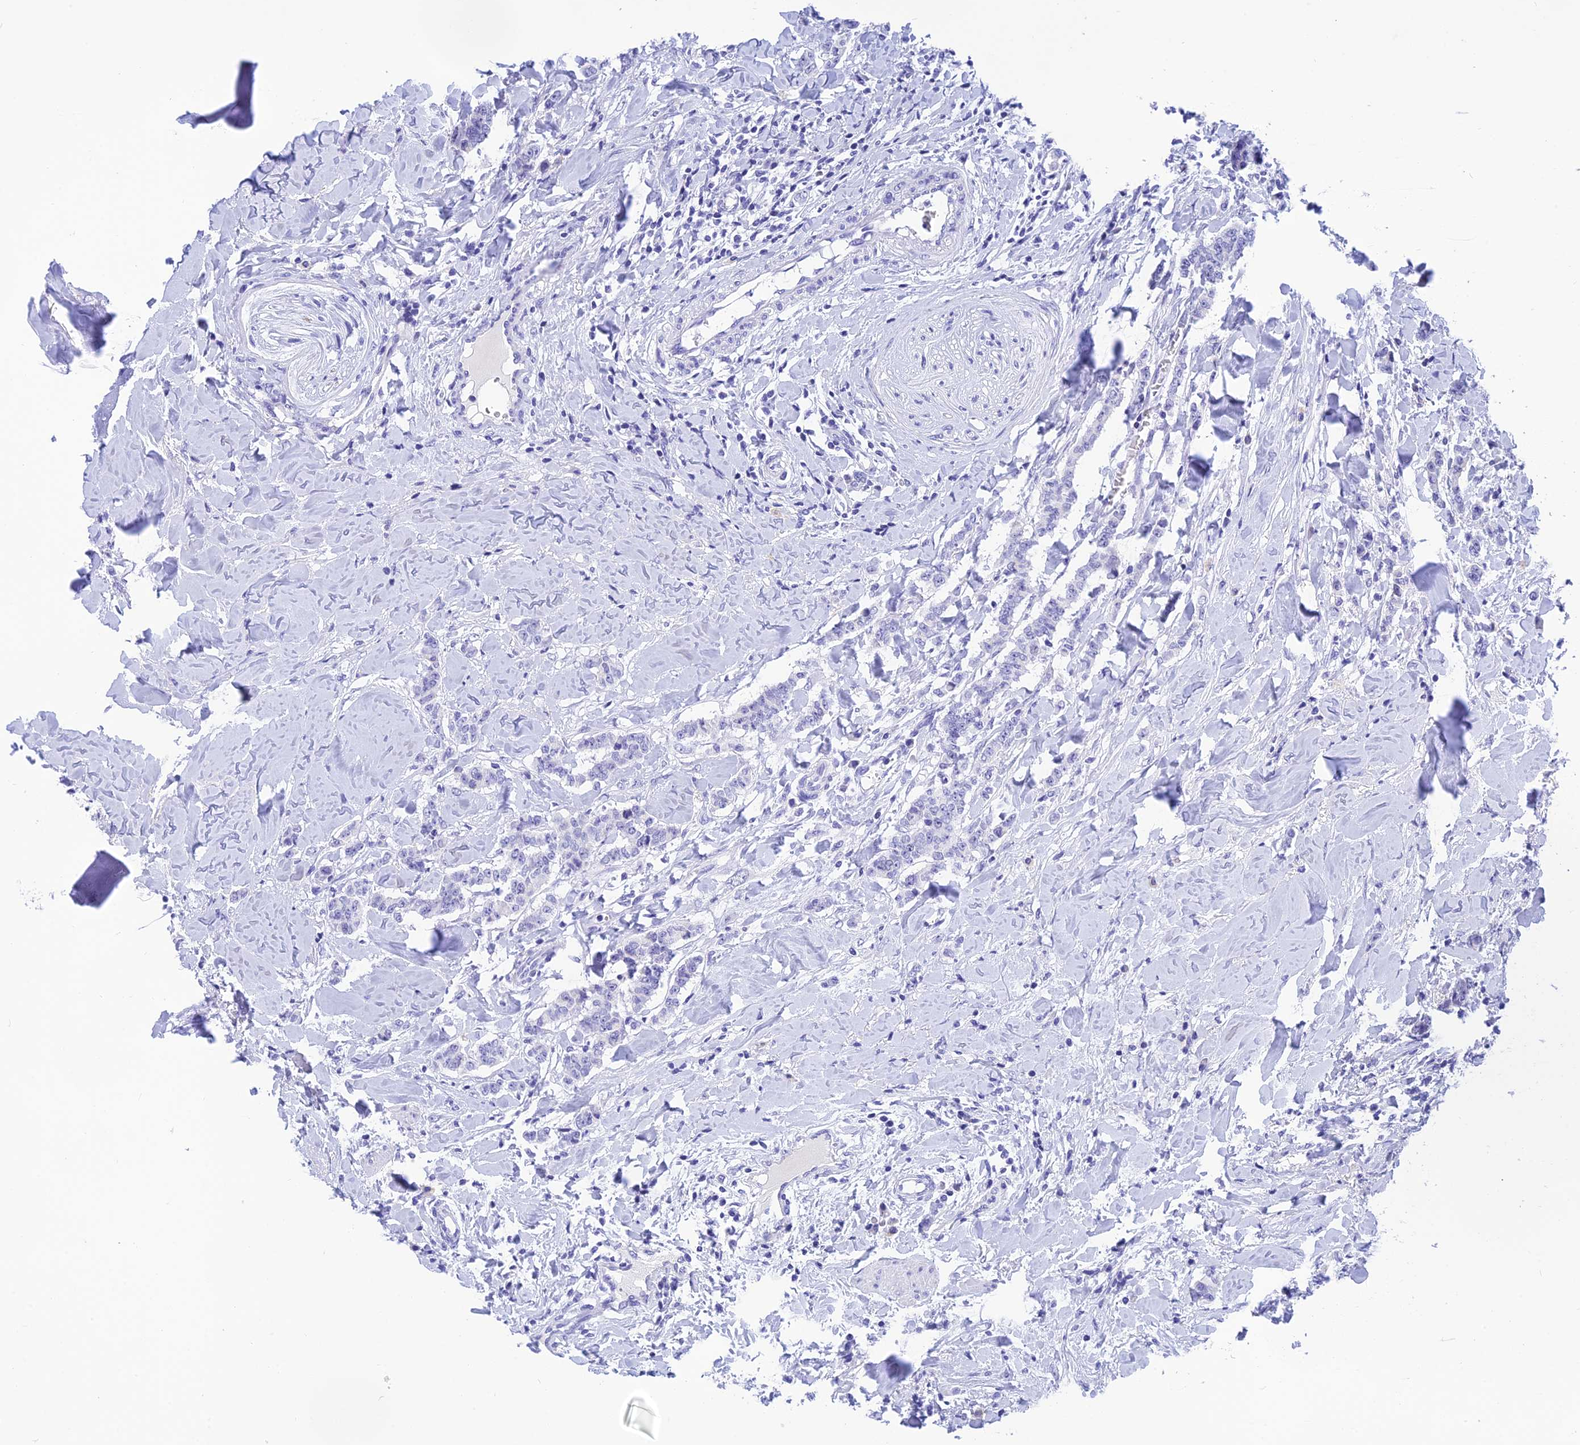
{"staining": {"intensity": "negative", "quantity": "none", "location": "none"}, "tissue": "breast cancer", "cell_type": "Tumor cells", "image_type": "cancer", "snomed": [{"axis": "morphology", "description": "Duct carcinoma"}, {"axis": "topography", "description": "Breast"}], "caption": "A histopathology image of human breast cancer (intraductal carcinoma) is negative for staining in tumor cells.", "gene": "KDELR3", "patient": {"sex": "female", "age": 40}}